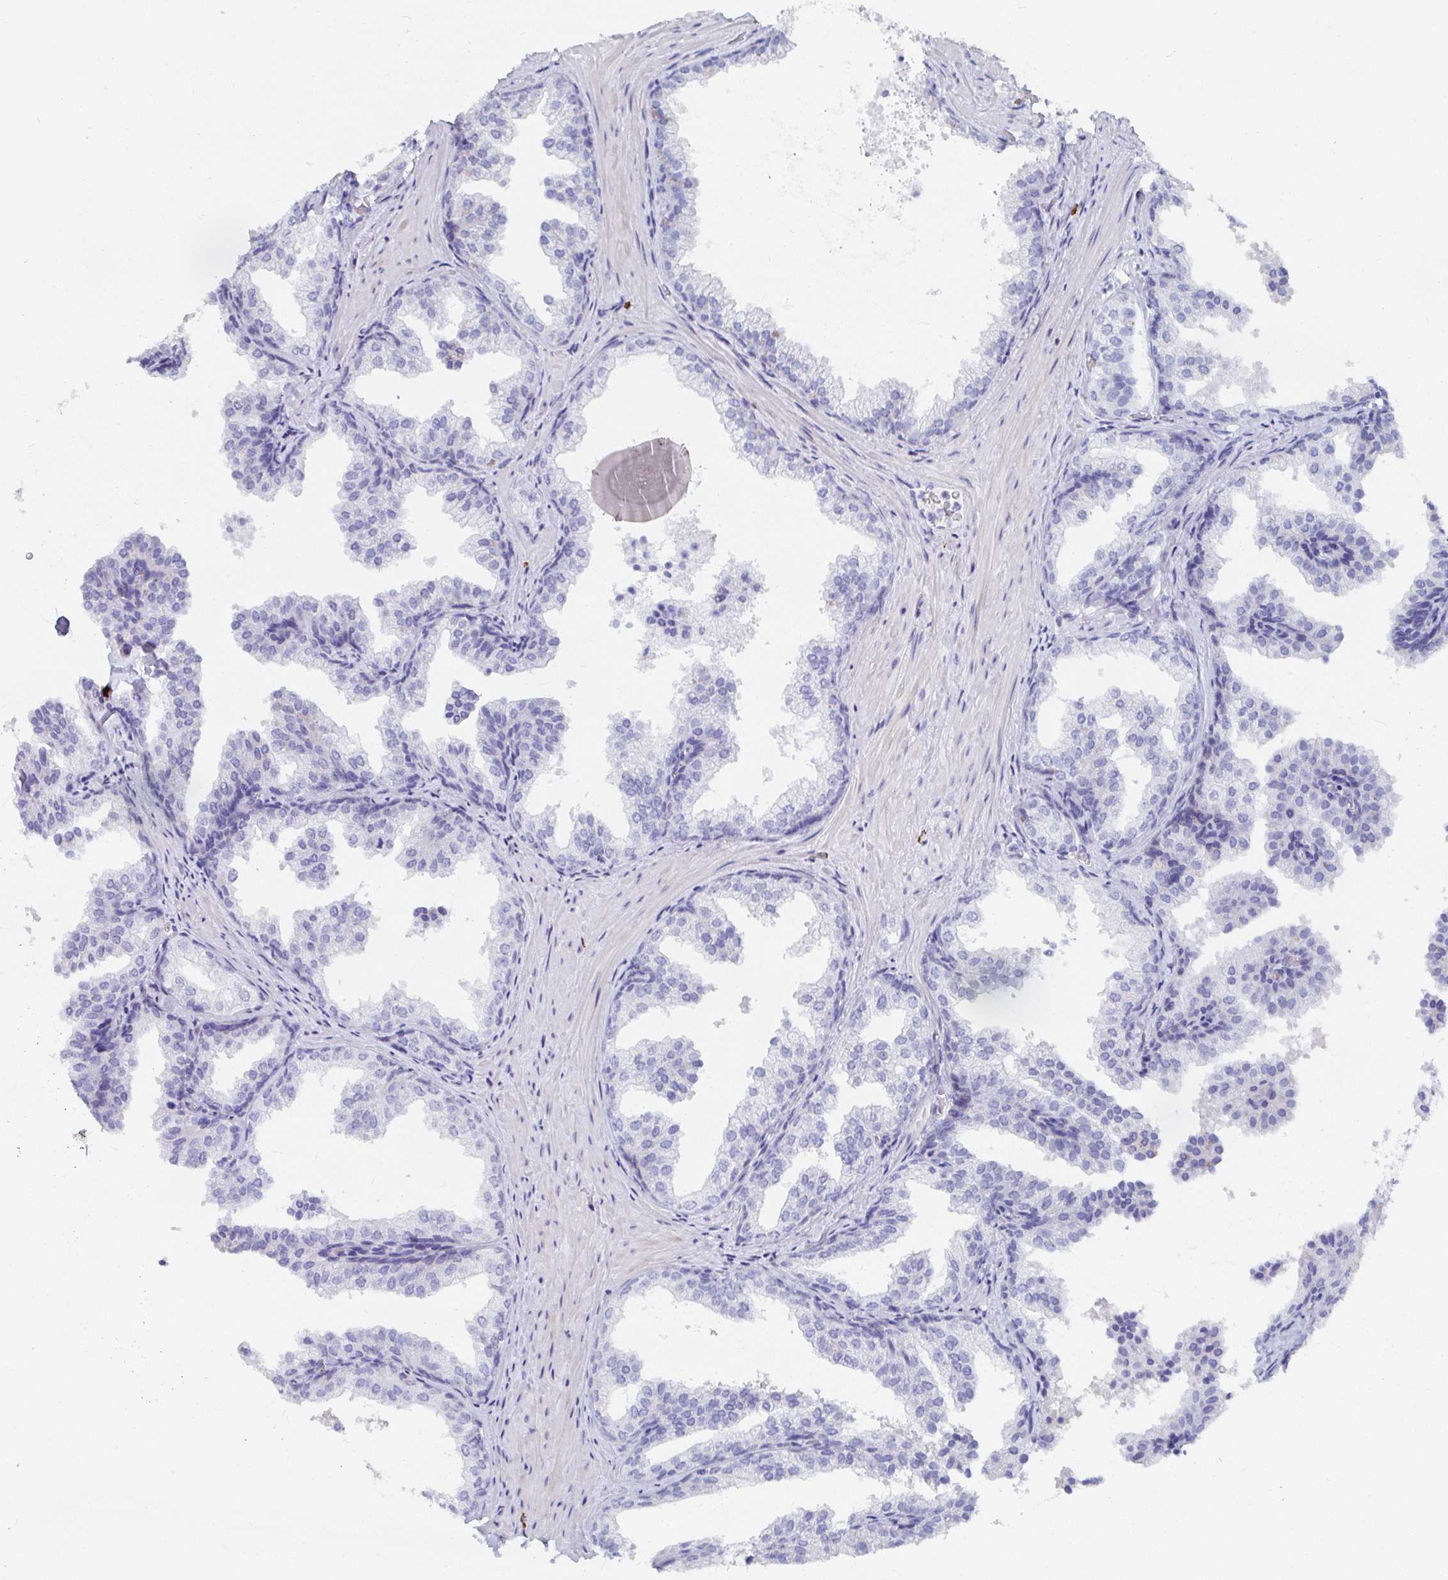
{"staining": {"intensity": "negative", "quantity": "none", "location": "none"}, "tissue": "prostate", "cell_type": "Glandular cells", "image_type": "normal", "snomed": [{"axis": "morphology", "description": "Normal tissue, NOS"}, {"axis": "topography", "description": "Prostate"}], "caption": "Human prostate stained for a protein using IHC exhibits no positivity in glandular cells.", "gene": "GRIA1", "patient": {"sex": "male", "age": 37}}